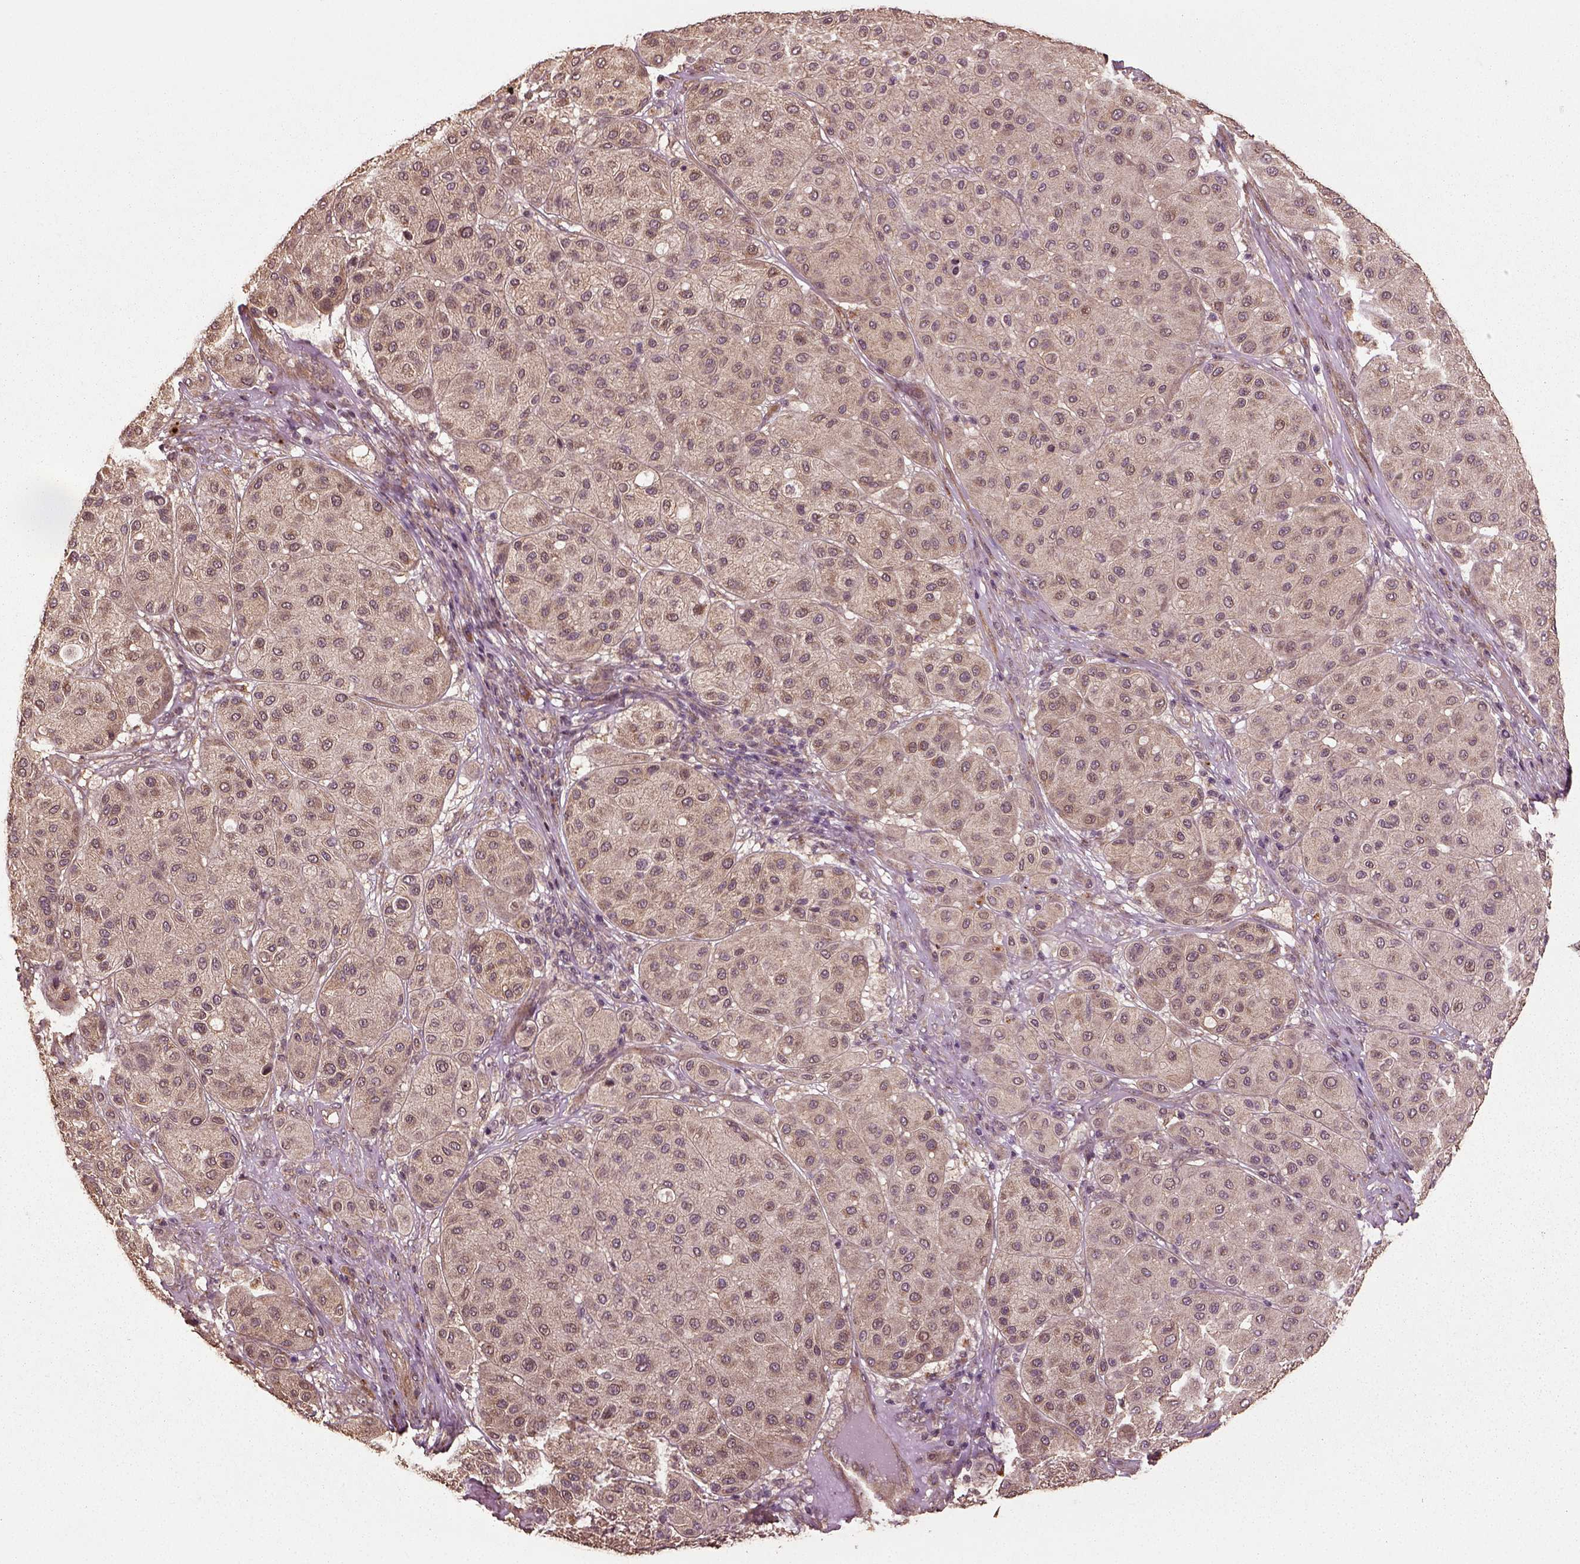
{"staining": {"intensity": "weak", "quantity": "25%-75%", "location": "cytoplasmic/membranous"}, "tissue": "melanoma", "cell_type": "Tumor cells", "image_type": "cancer", "snomed": [{"axis": "morphology", "description": "Malignant melanoma, Metastatic site"}, {"axis": "topography", "description": "Smooth muscle"}], "caption": "Protein analysis of malignant melanoma (metastatic site) tissue reveals weak cytoplasmic/membranous staining in about 25%-75% of tumor cells. (DAB = brown stain, brightfield microscopy at high magnification).", "gene": "ERV3-1", "patient": {"sex": "male", "age": 41}}